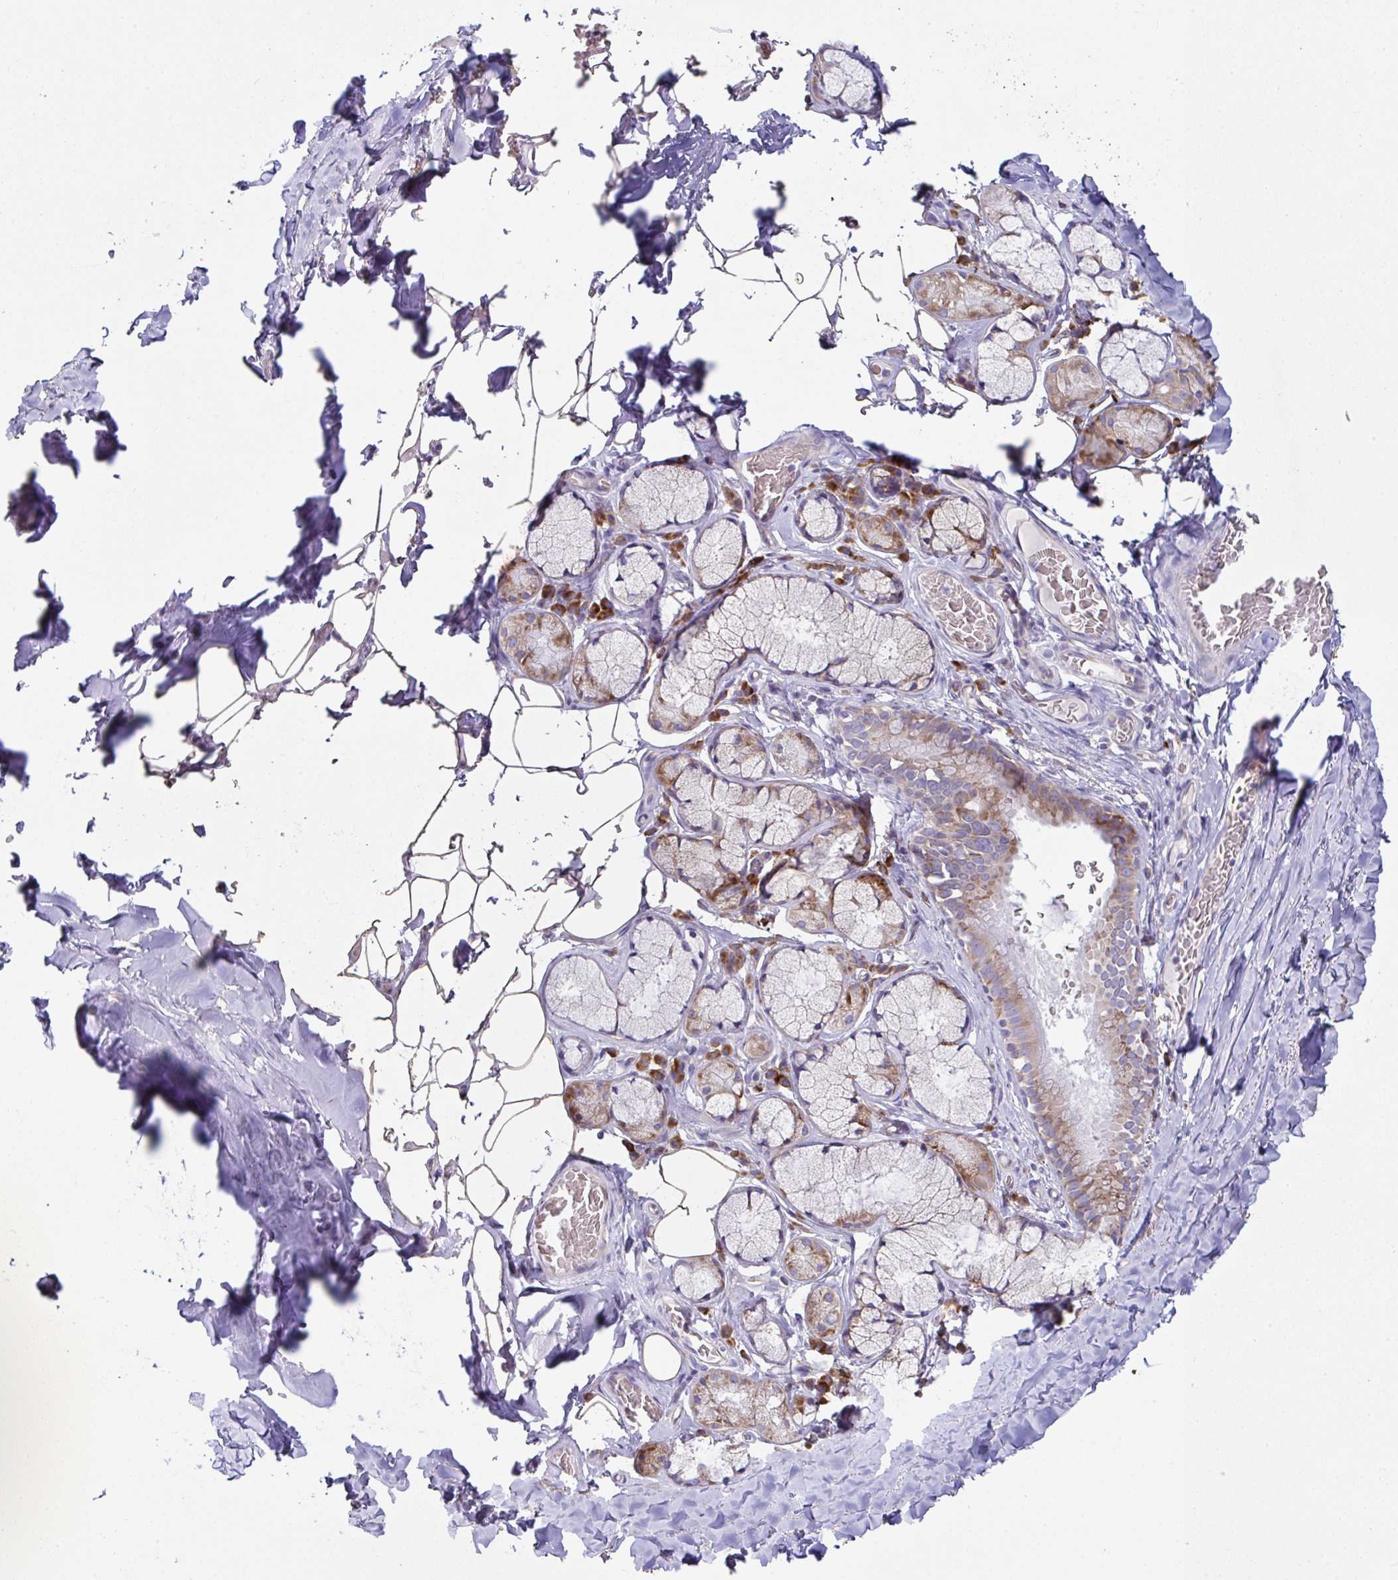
{"staining": {"intensity": "weak", "quantity": "<25%", "location": "cytoplasmic/membranous"}, "tissue": "adipose tissue", "cell_type": "Adipocytes", "image_type": "normal", "snomed": [{"axis": "morphology", "description": "Normal tissue, NOS"}, {"axis": "topography", "description": "Cartilage tissue"}, {"axis": "topography", "description": "Bronchus"}, {"axis": "topography", "description": "Peripheral nerve tissue"}], "caption": "IHC micrograph of unremarkable adipose tissue: human adipose tissue stained with DAB demonstrates no significant protein staining in adipocytes.", "gene": "FAU", "patient": {"sex": "male", "age": 67}}